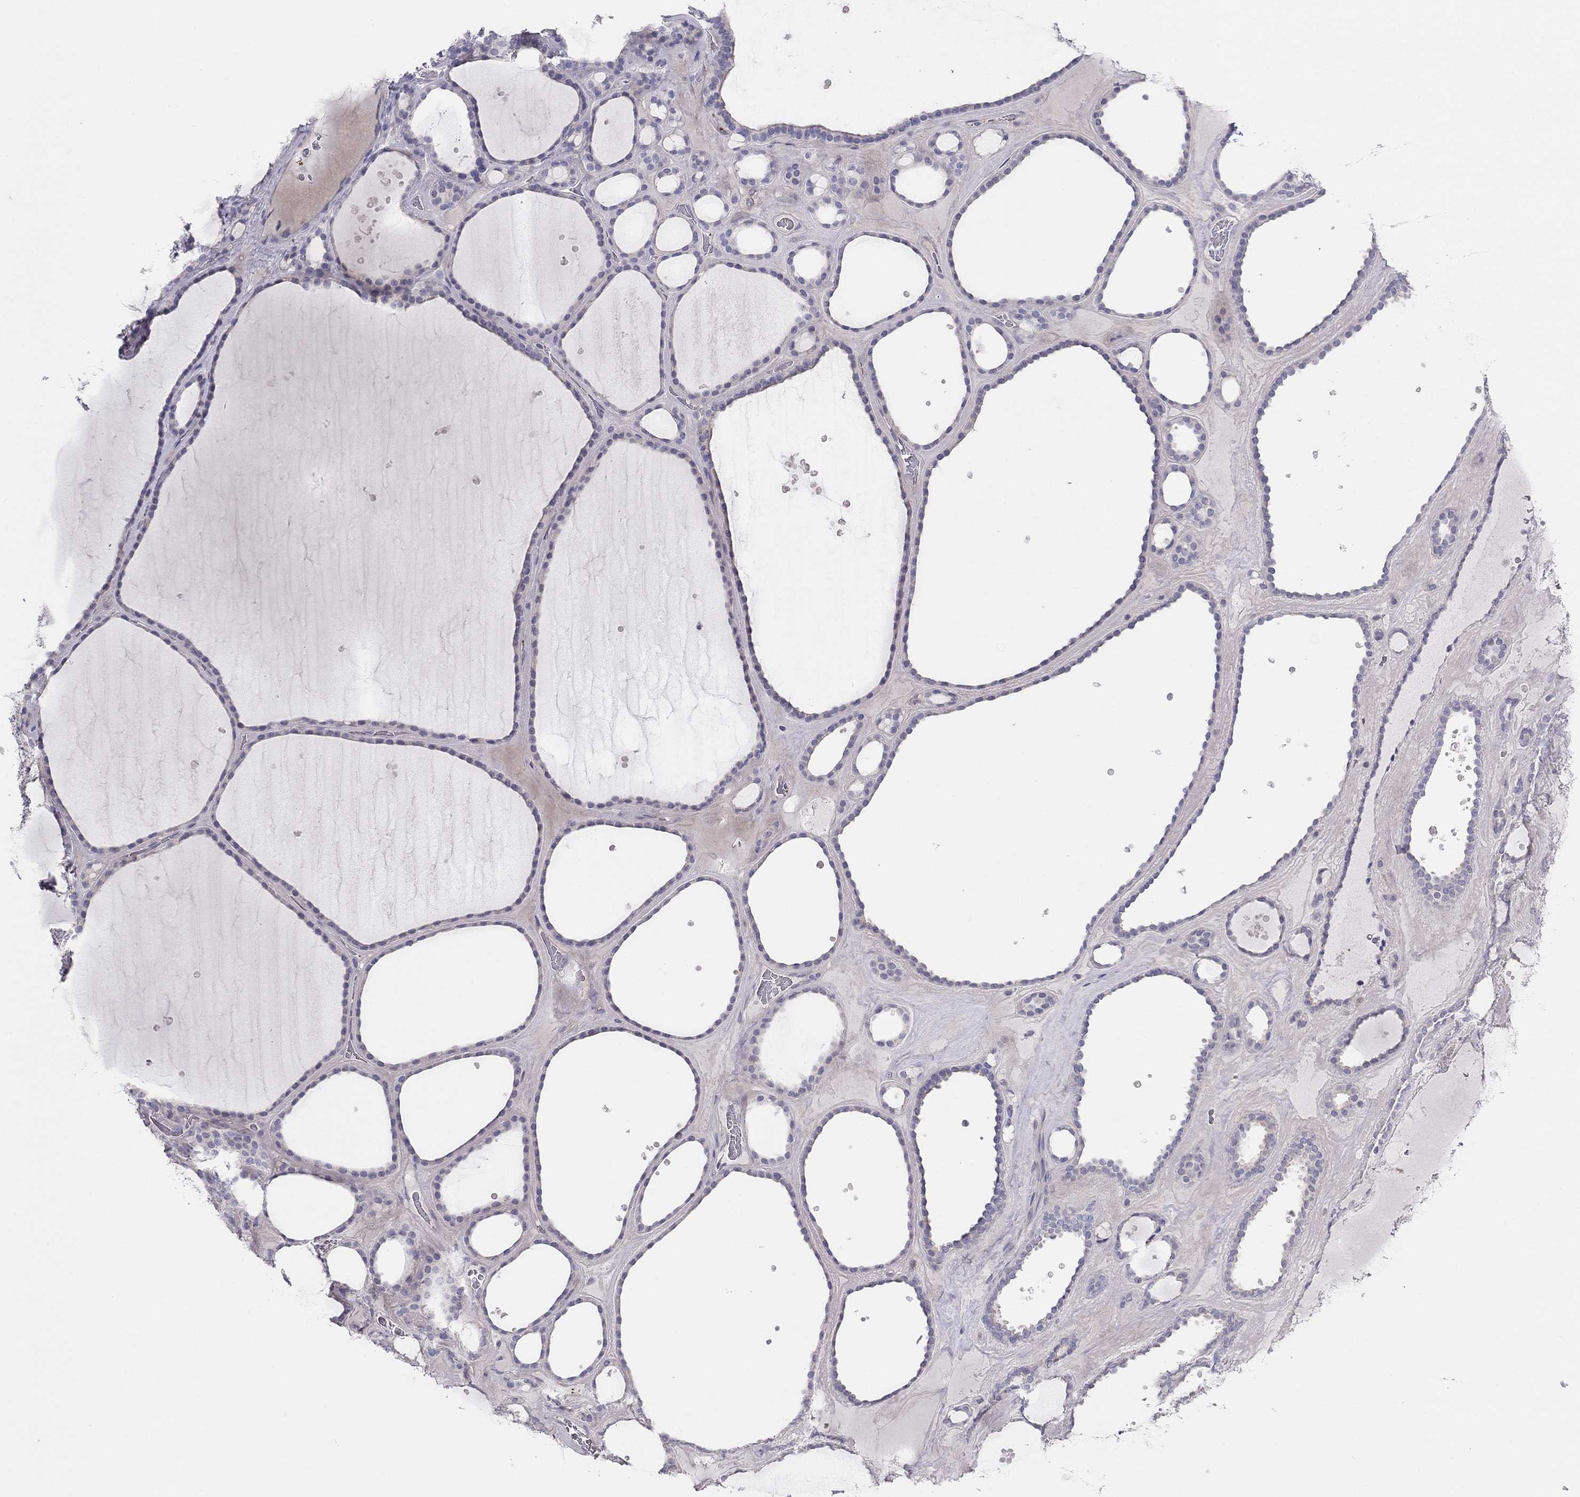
{"staining": {"intensity": "negative", "quantity": "none", "location": "none"}, "tissue": "thyroid gland", "cell_type": "Glandular cells", "image_type": "normal", "snomed": [{"axis": "morphology", "description": "Normal tissue, NOS"}, {"axis": "topography", "description": "Thyroid gland"}], "caption": "Immunohistochemistry image of normal human thyroid gland stained for a protein (brown), which shows no expression in glandular cells. Brightfield microscopy of immunohistochemistry (IHC) stained with DAB (3,3'-diaminobenzidine) (brown) and hematoxylin (blue), captured at high magnification.", "gene": "MGAT4C", "patient": {"sex": "male", "age": 63}}